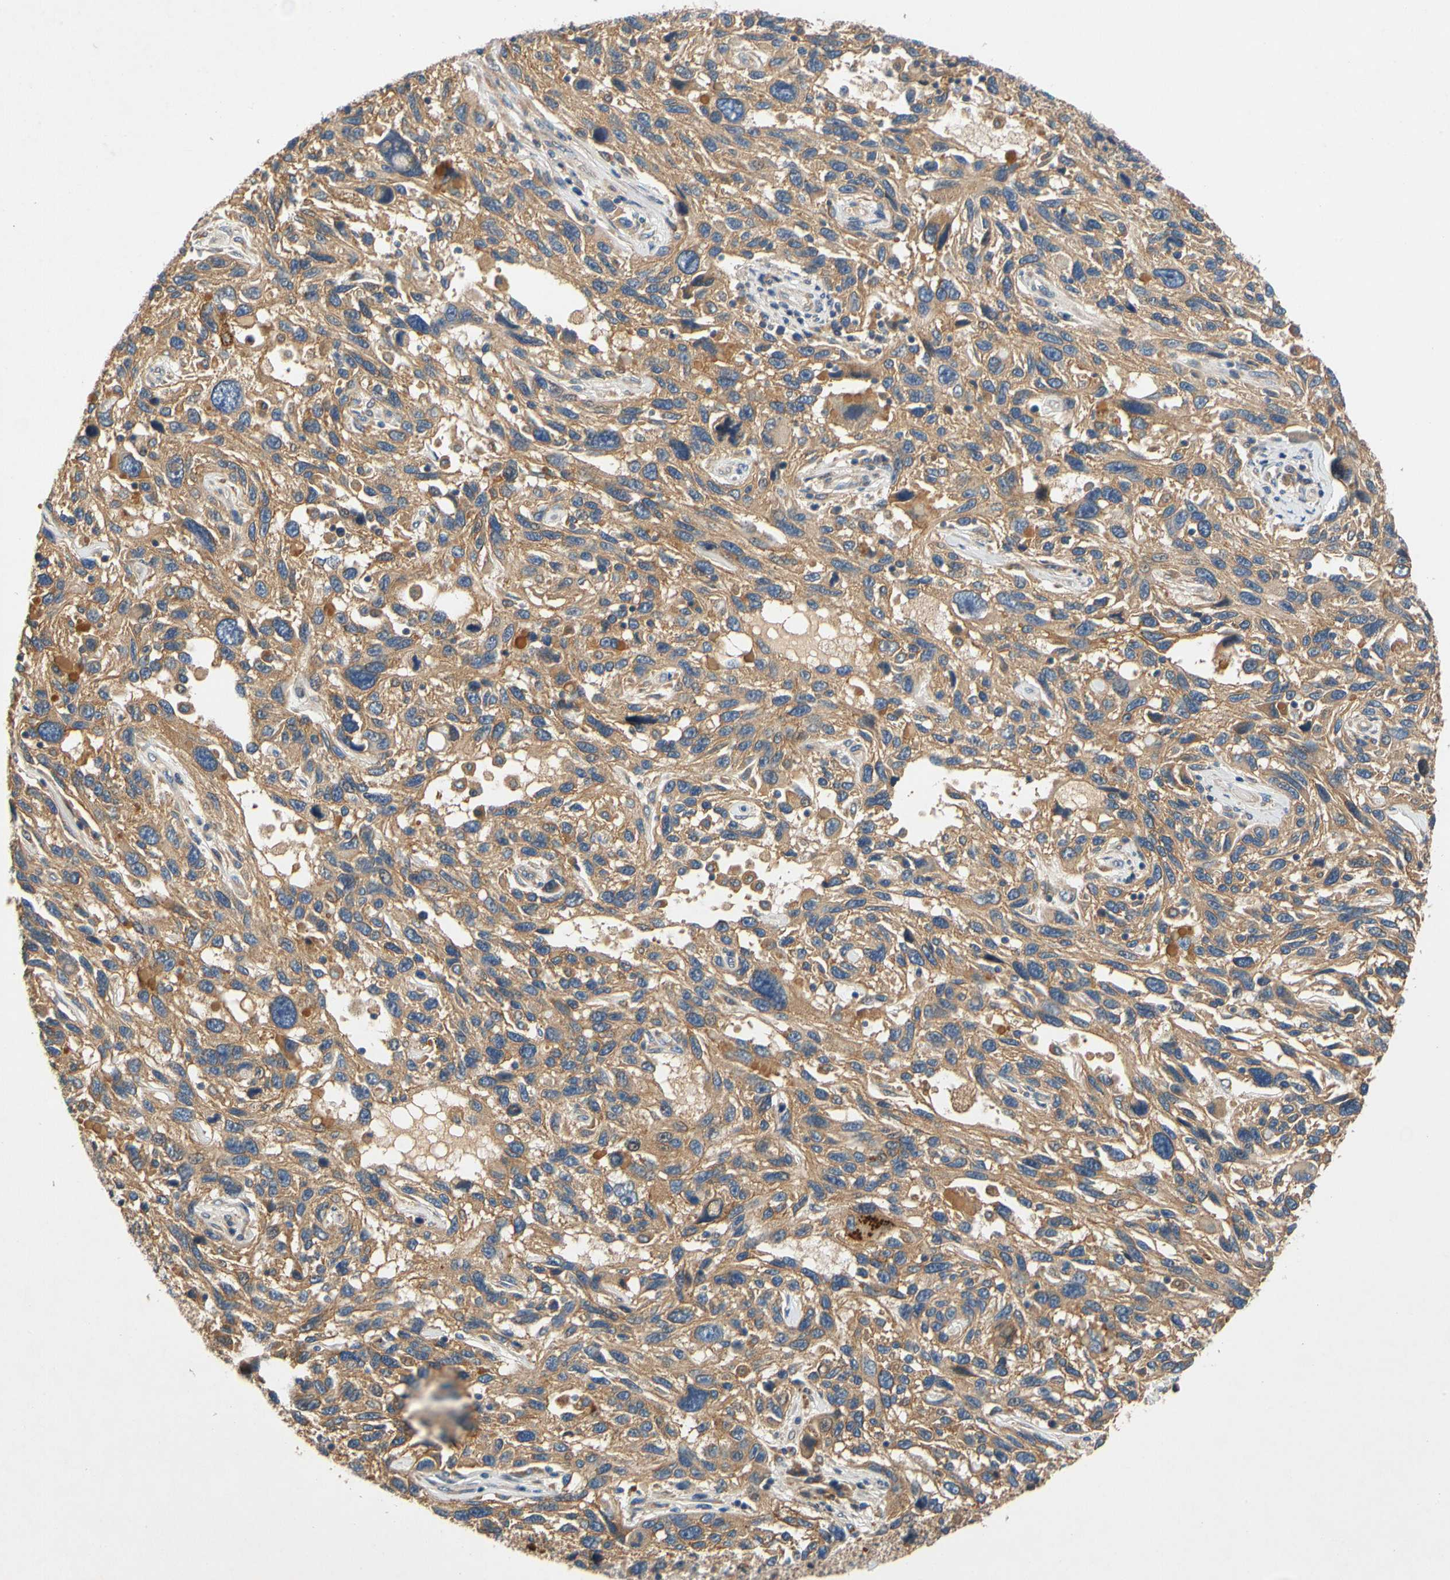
{"staining": {"intensity": "moderate", "quantity": ">75%", "location": "cytoplasmic/membranous"}, "tissue": "melanoma", "cell_type": "Tumor cells", "image_type": "cancer", "snomed": [{"axis": "morphology", "description": "Malignant melanoma, NOS"}, {"axis": "topography", "description": "Skin"}], "caption": "IHC histopathology image of melanoma stained for a protein (brown), which demonstrates medium levels of moderate cytoplasmic/membranous positivity in approximately >75% of tumor cells.", "gene": "USP46", "patient": {"sex": "male", "age": 53}}